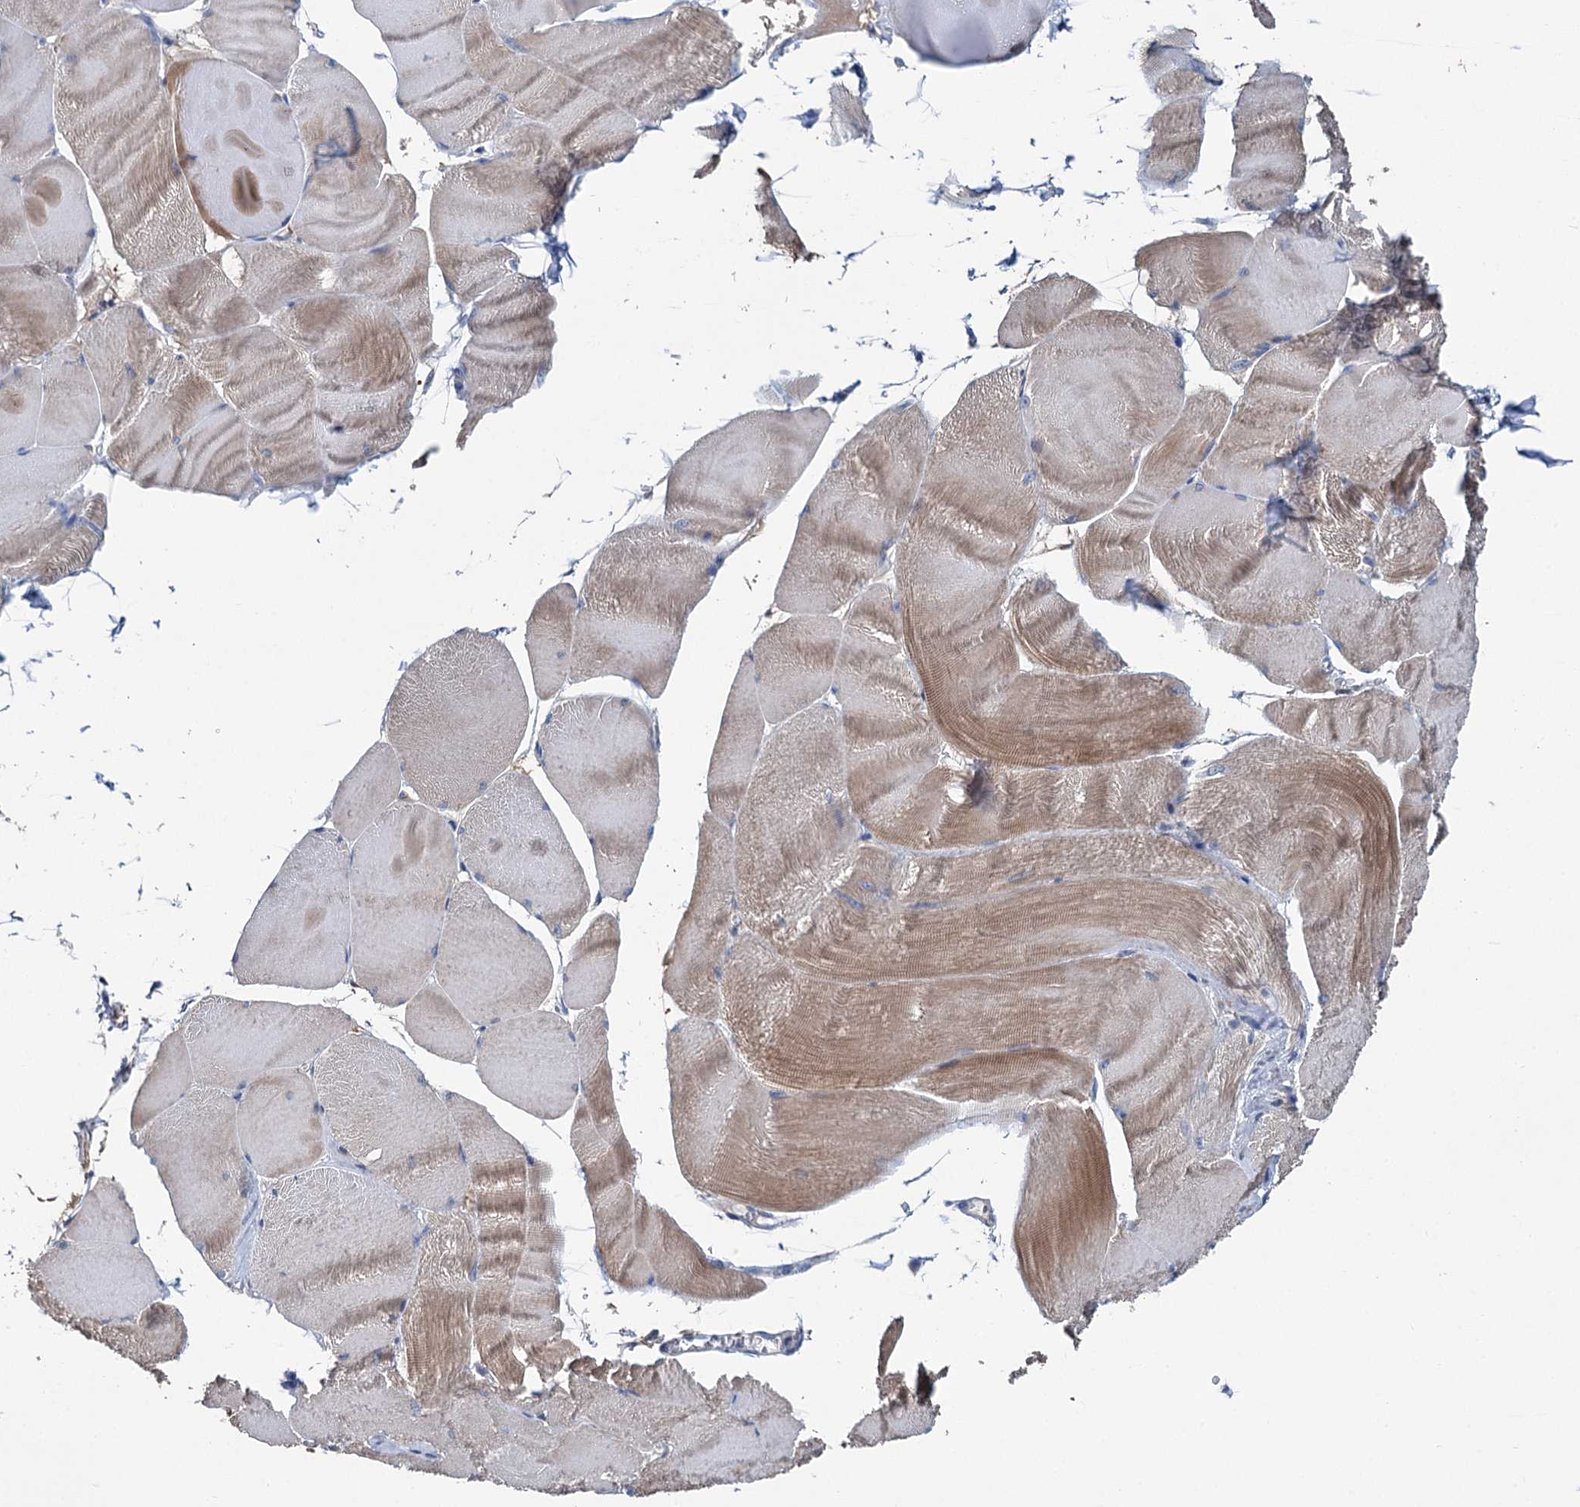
{"staining": {"intensity": "moderate", "quantity": ">75%", "location": "cytoplasmic/membranous"}, "tissue": "skeletal muscle", "cell_type": "Myocytes", "image_type": "normal", "snomed": [{"axis": "morphology", "description": "Normal tissue, NOS"}, {"axis": "morphology", "description": "Basal cell carcinoma"}, {"axis": "topography", "description": "Skeletal muscle"}], "caption": "This micrograph demonstrates immunohistochemistry staining of unremarkable human skeletal muscle, with medium moderate cytoplasmic/membranous staining in approximately >75% of myocytes.", "gene": "CHDH", "patient": {"sex": "female", "age": 64}}